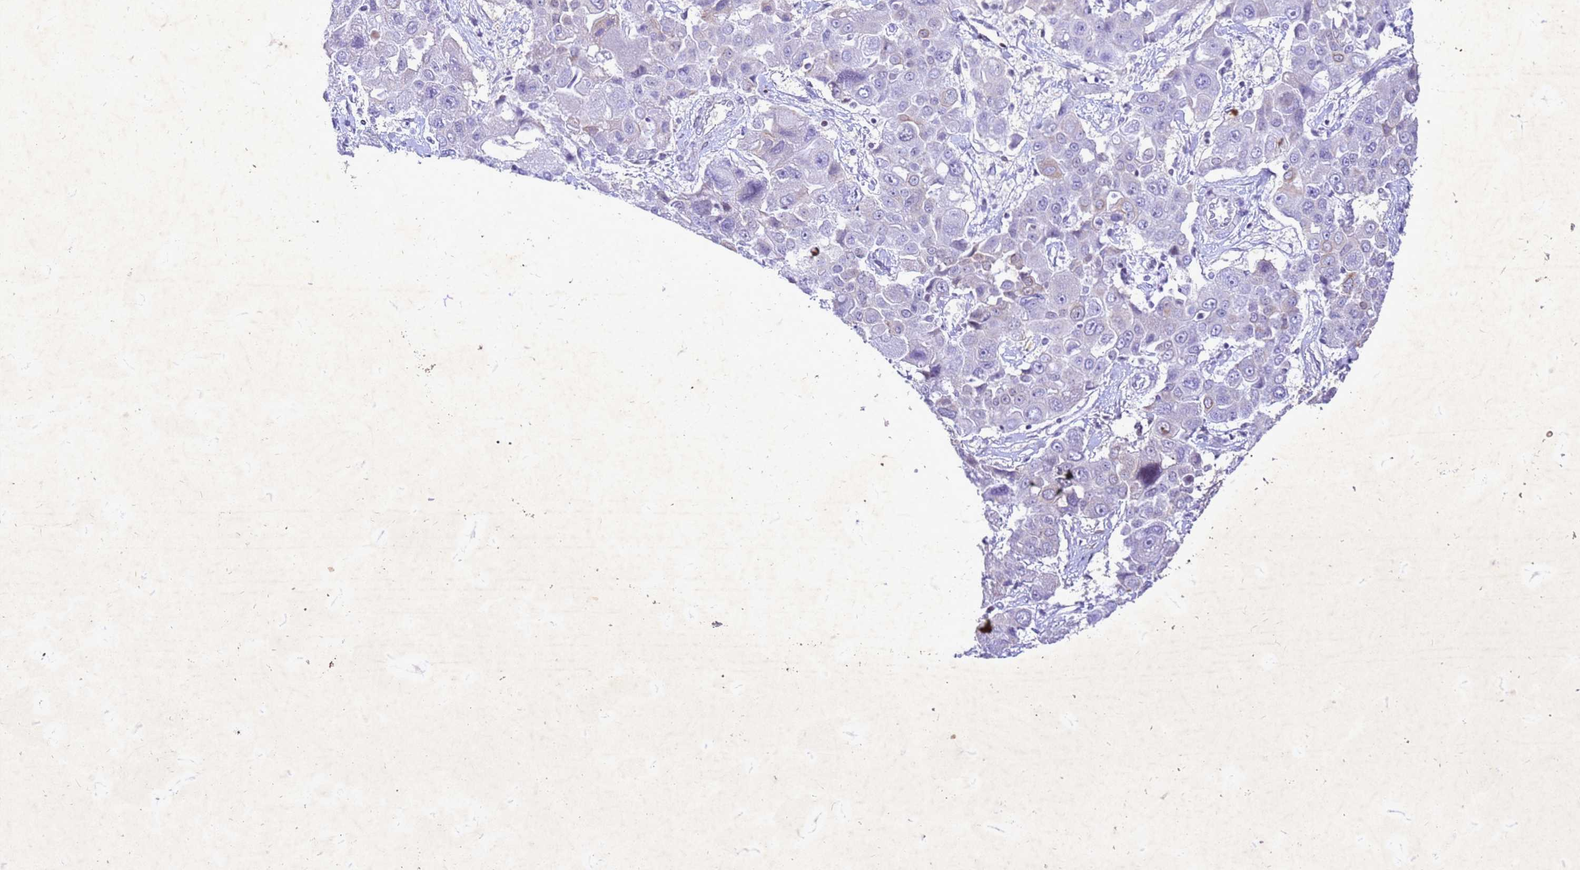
{"staining": {"intensity": "negative", "quantity": "none", "location": "none"}, "tissue": "liver cancer", "cell_type": "Tumor cells", "image_type": "cancer", "snomed": [{"axis": "morphology", "description": "Cholangiocarcinoma"}, {"axis": "topography", "description": "Liver"}], "caption": "This is a micrograph of immunohistochemistry staining of cholangiocarcinoma (liver), which shows no staining in tumor cells.", "gene": "COPS9", "patient": {"sex": "male", "age": 67}}